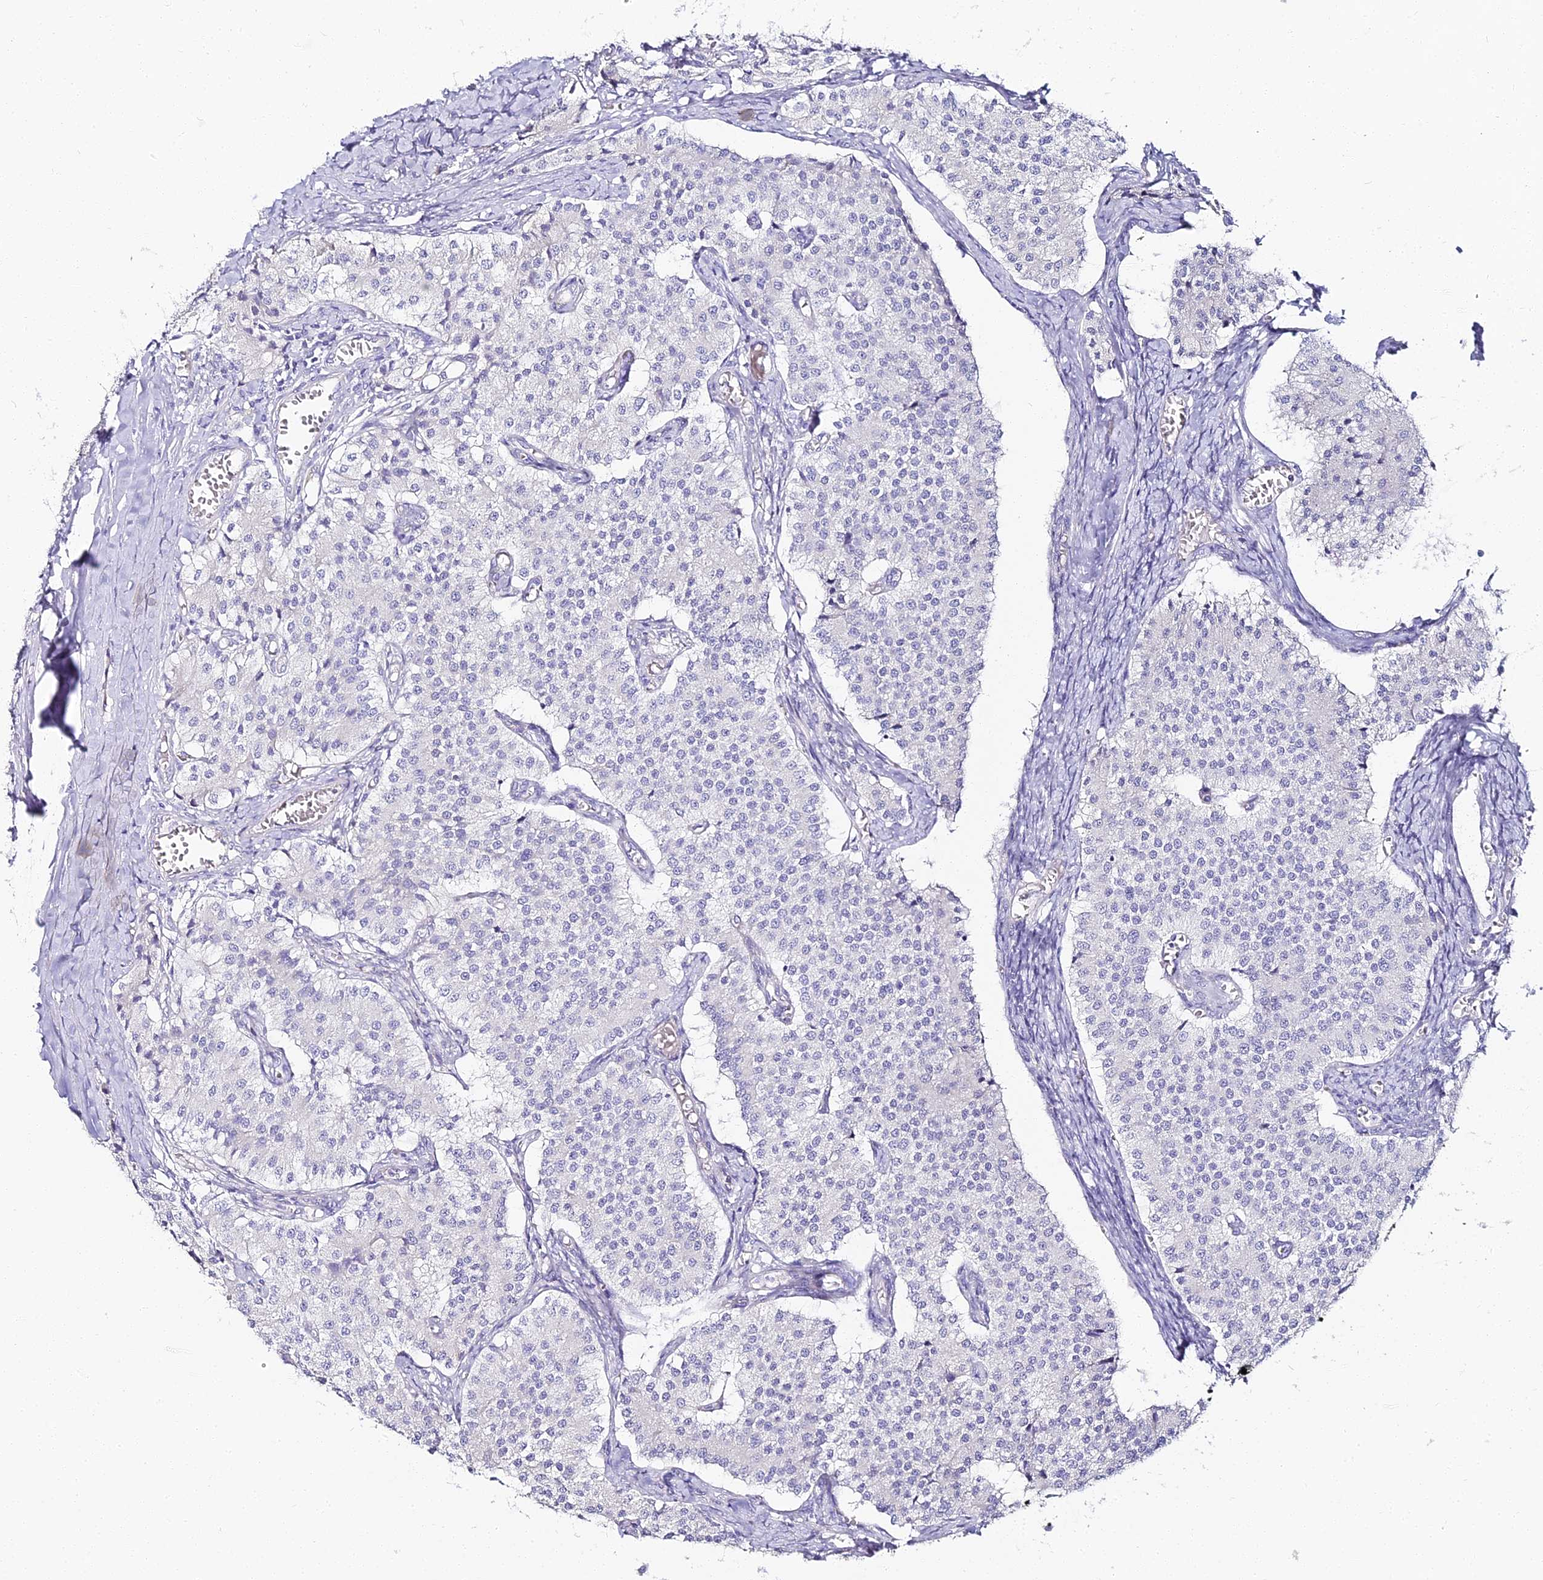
{"staining": {"intensity": "negative", "quantity": "none", "location": "none"}, "tissue": "carcinoid", "cell_type": "Tumor cells", "image_type": "cancer", "snomed": [{"axis": "morphology", "description": "Carcinoid, malignant, NOS"}, {"axis": "topography", "description": "Colon"}], "caption": "Protein analysis of carcinoid exhibits no significant staining in tumor cells. The staining is performed using DAB brown chromogen with nuclei counter-stained in using hematoxylin.", "gene": "ALPG", "patient": {"sex": "female", "age": 52}}